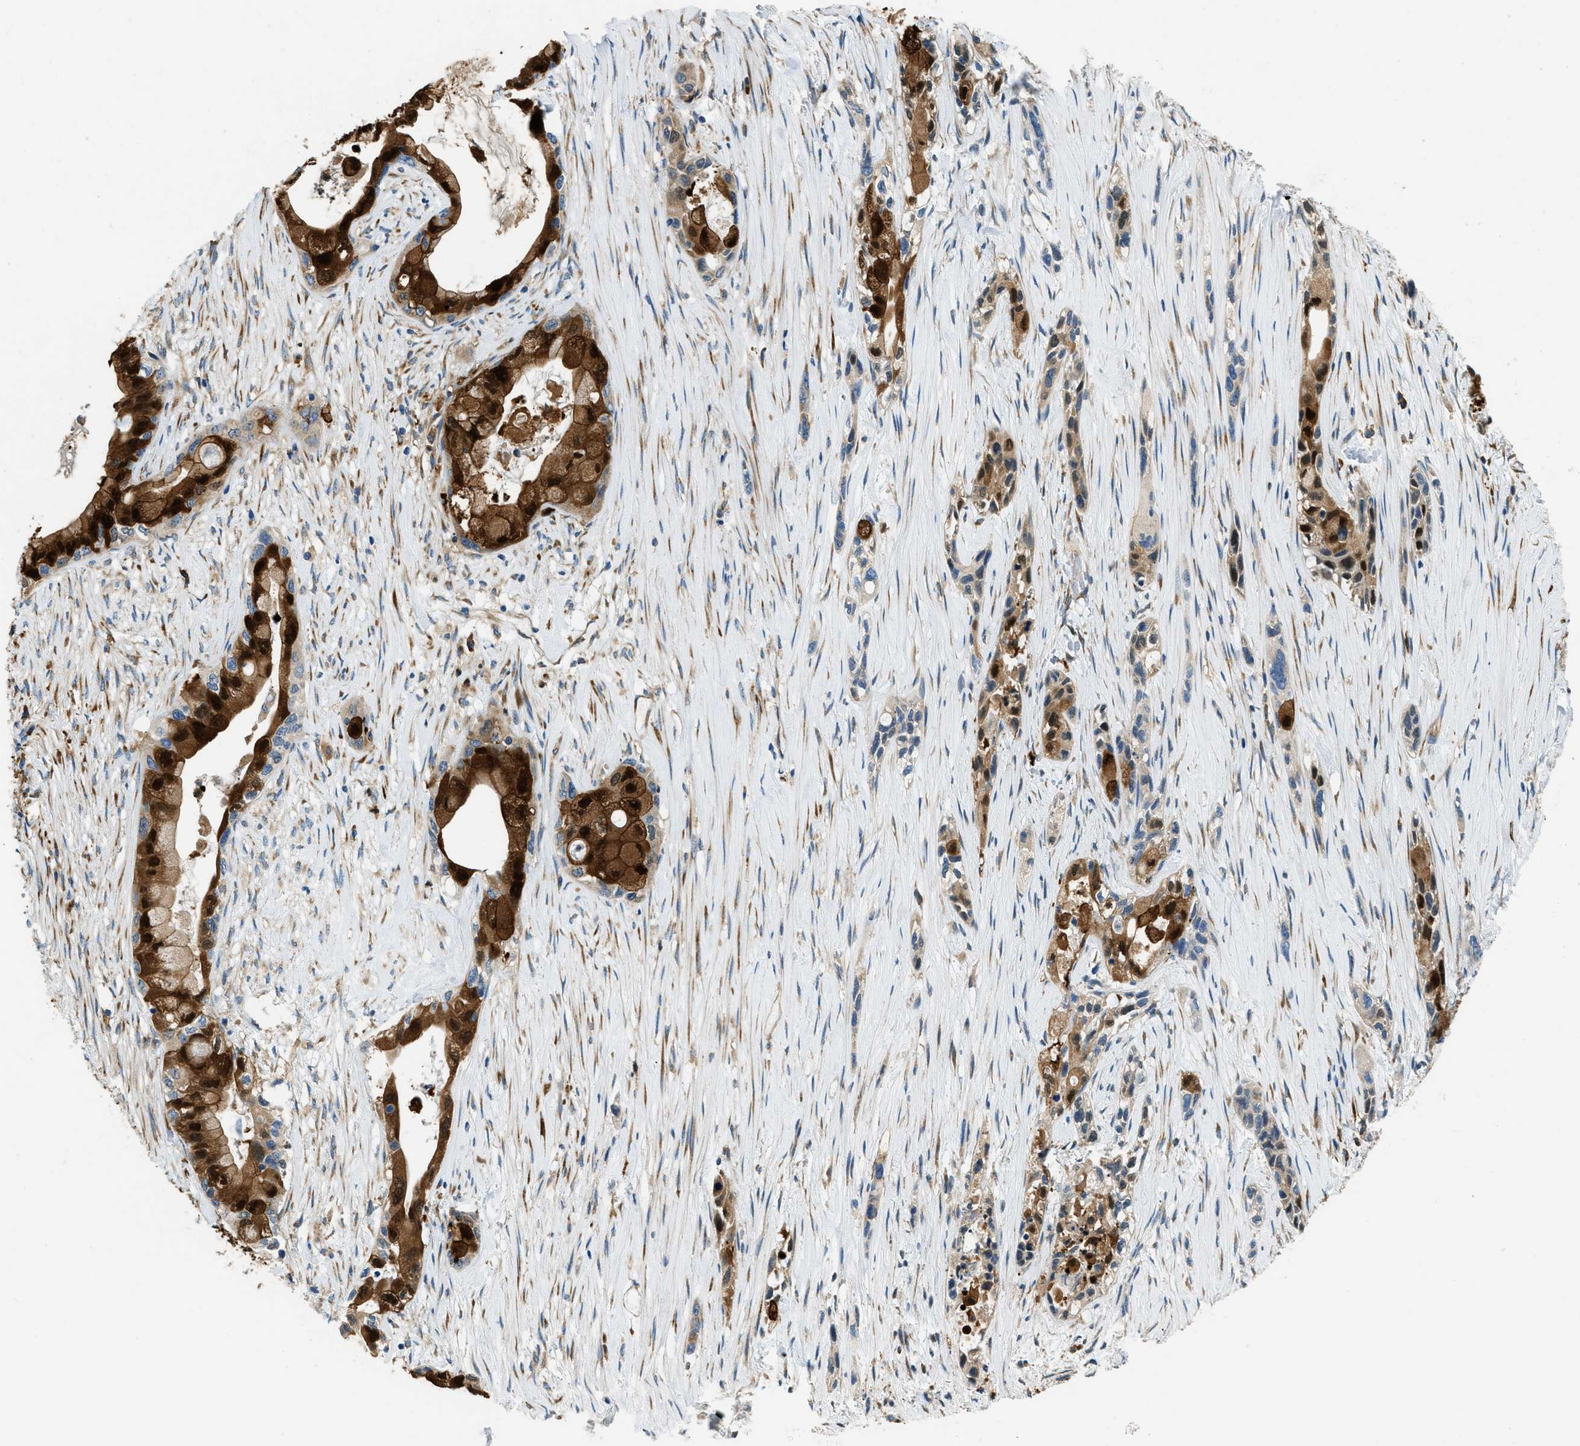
{"staining": {"intensity": "strong", "quantity": ">75%", "location": "cytoplasmic/membranous,nuclear"}, "tissue": "pancreatic cancer", "cell_type": "Tumor cells", "image_type": "cancer", "snomed": [{"axis": "morphology", "description": "Adenocarcinoma, NOS"}, {"axis": "topography", "description": "Pancreas"}], "caption": "The immunohistochemical stain labels strong cytoplasmic/membranous and nuclear expression in tumor cells of pancreatic cancer (adenocarcinoma) tissue.", "gene": "GIMAP8", "patient": {"sex": "male", "age": 53}}